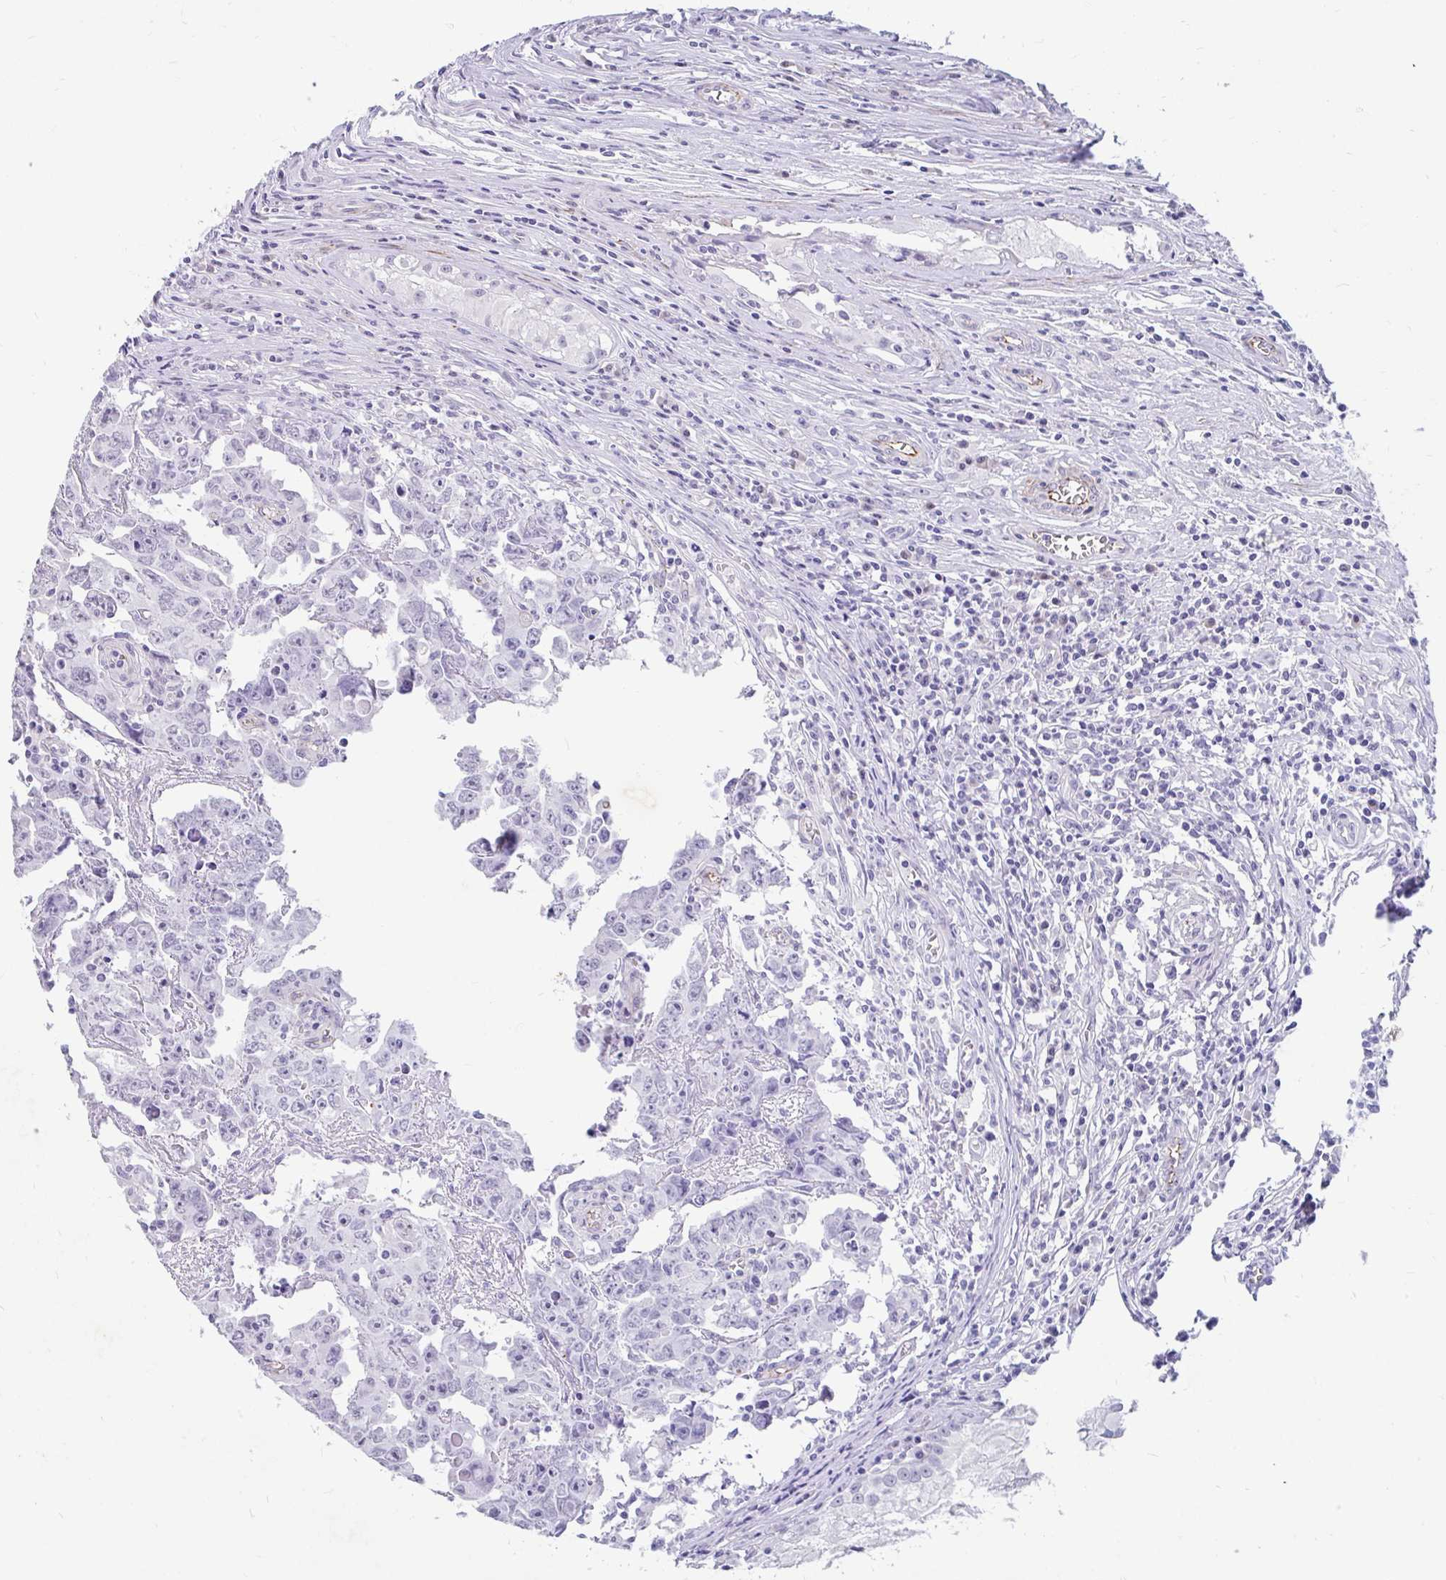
{"staining": {"intensity": "negative", "quantity": "none", "location": "none"}, "tissue": "testis cancer", "cell_type": "Tumor cells", "image_type": "cancer", "snomed": [{"axis": "morphology", "description": "Carcinoma, Embryonal, NOS"}, {"axis": "topography", "description": "Testis"}], "caption": "There is no significant expression in tumor cells of testis cancer (embryonal carcinoma). Brightfield microscopy of immunohistochemistry (IHC) stained with DAB (brown) and hematoxylin (blue), captured at high magnification.", "gene": "EML5", "patient": {"sex": "male", "age": 22}}